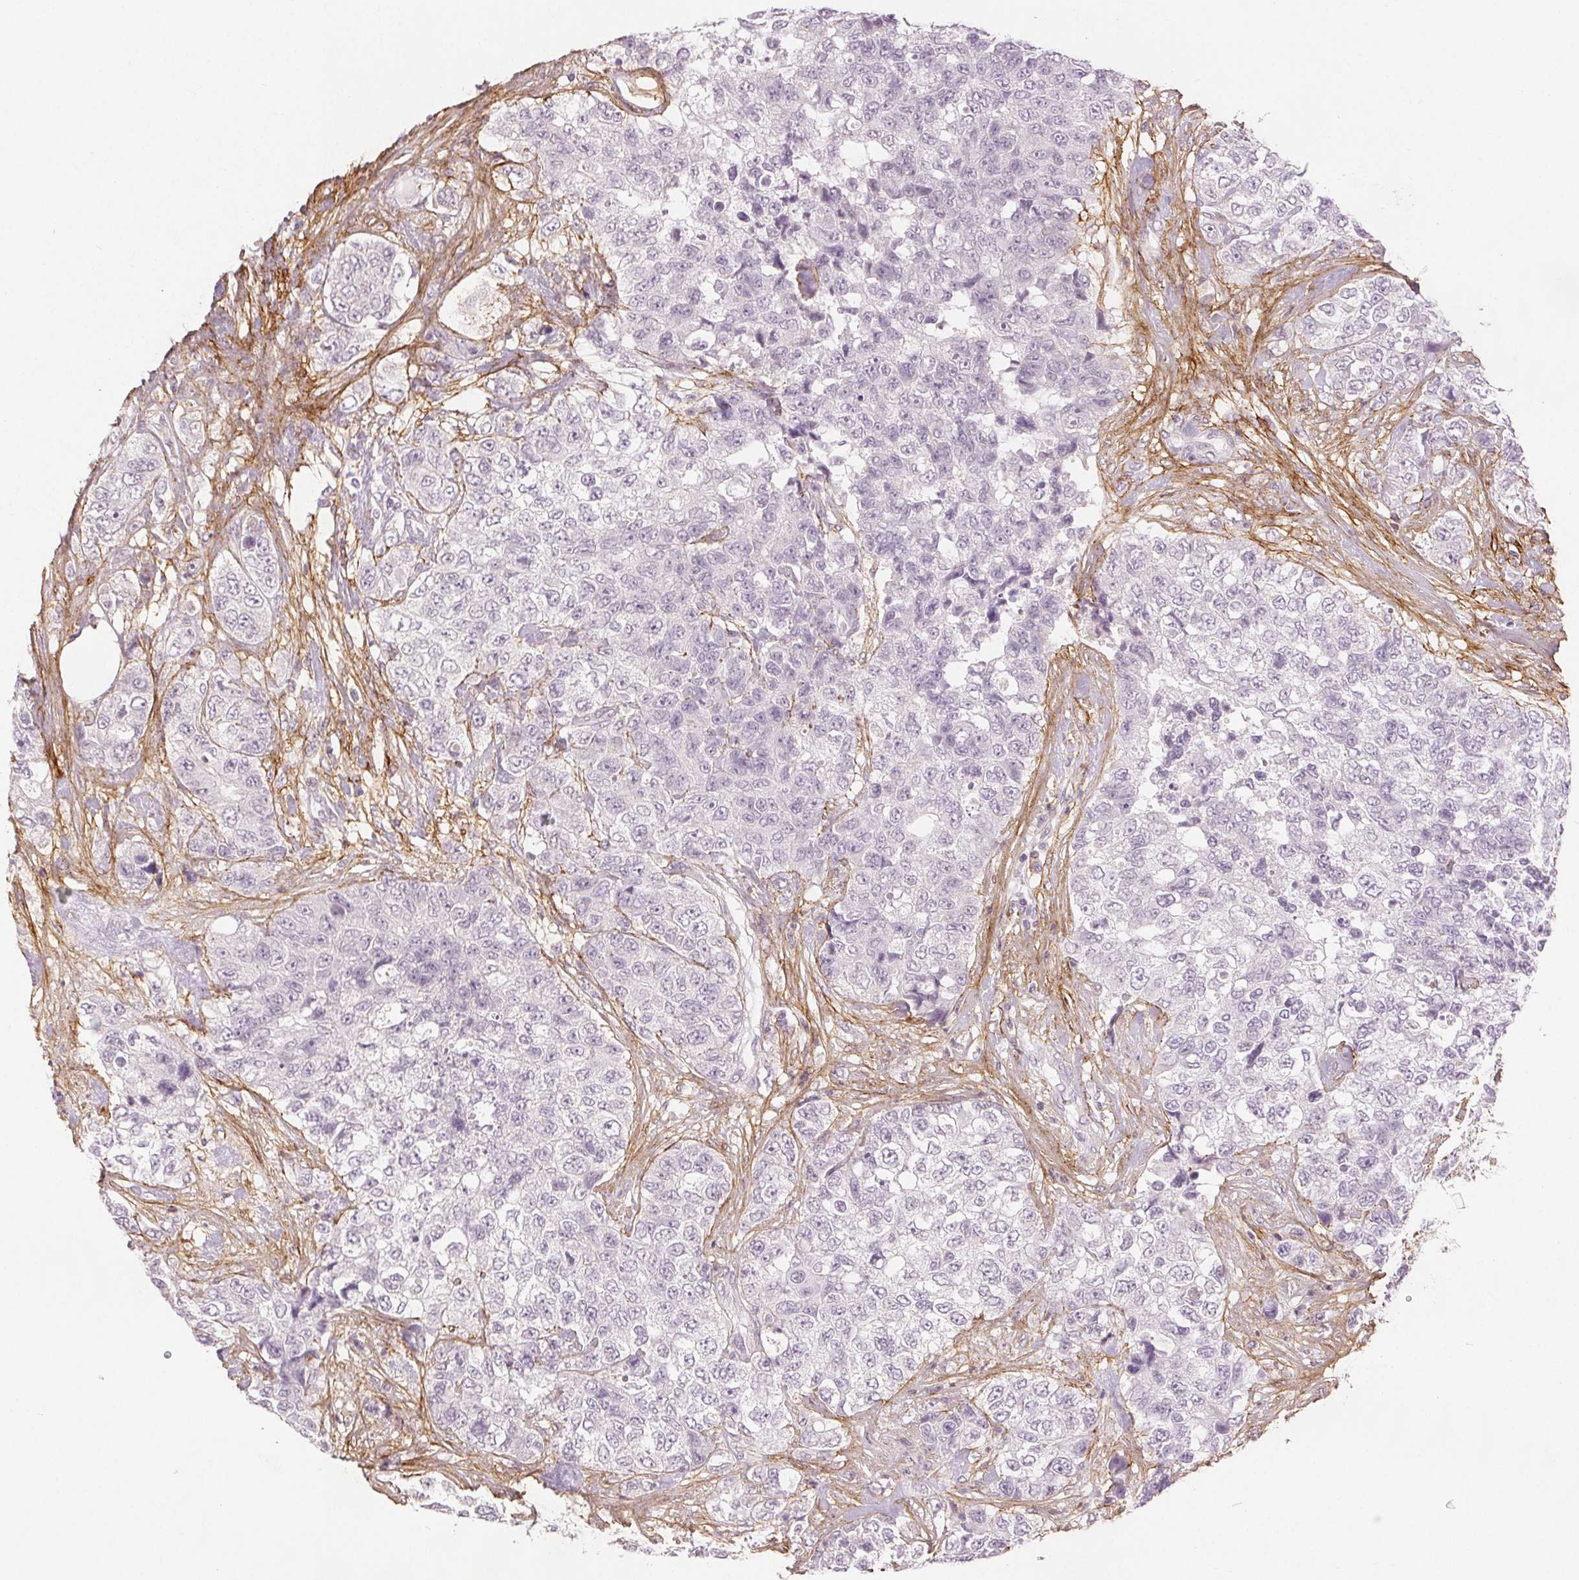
{"staining": {"intensity": "negative", "quantity": "none", "location": "none"}, "tissue": "urothelial cancer", "cell_type": "Tumor cells", "image_type": "cancer", "snomed": [{"axis": "morphology", "description": "Urothelial carcinoma, High grade"}, {"axis": "topography", "description": "Urinary bladder"}], "caption": "This is a photomicrograph of IHC staining of high-grade urothelial carcinoma, which shows no staining in tumor cells. (DAB immunohistochemistry (IHC) with hematoxylin counter stain).", "gene": "FBN1", "patient": {"sex": "female", "age": 78}}